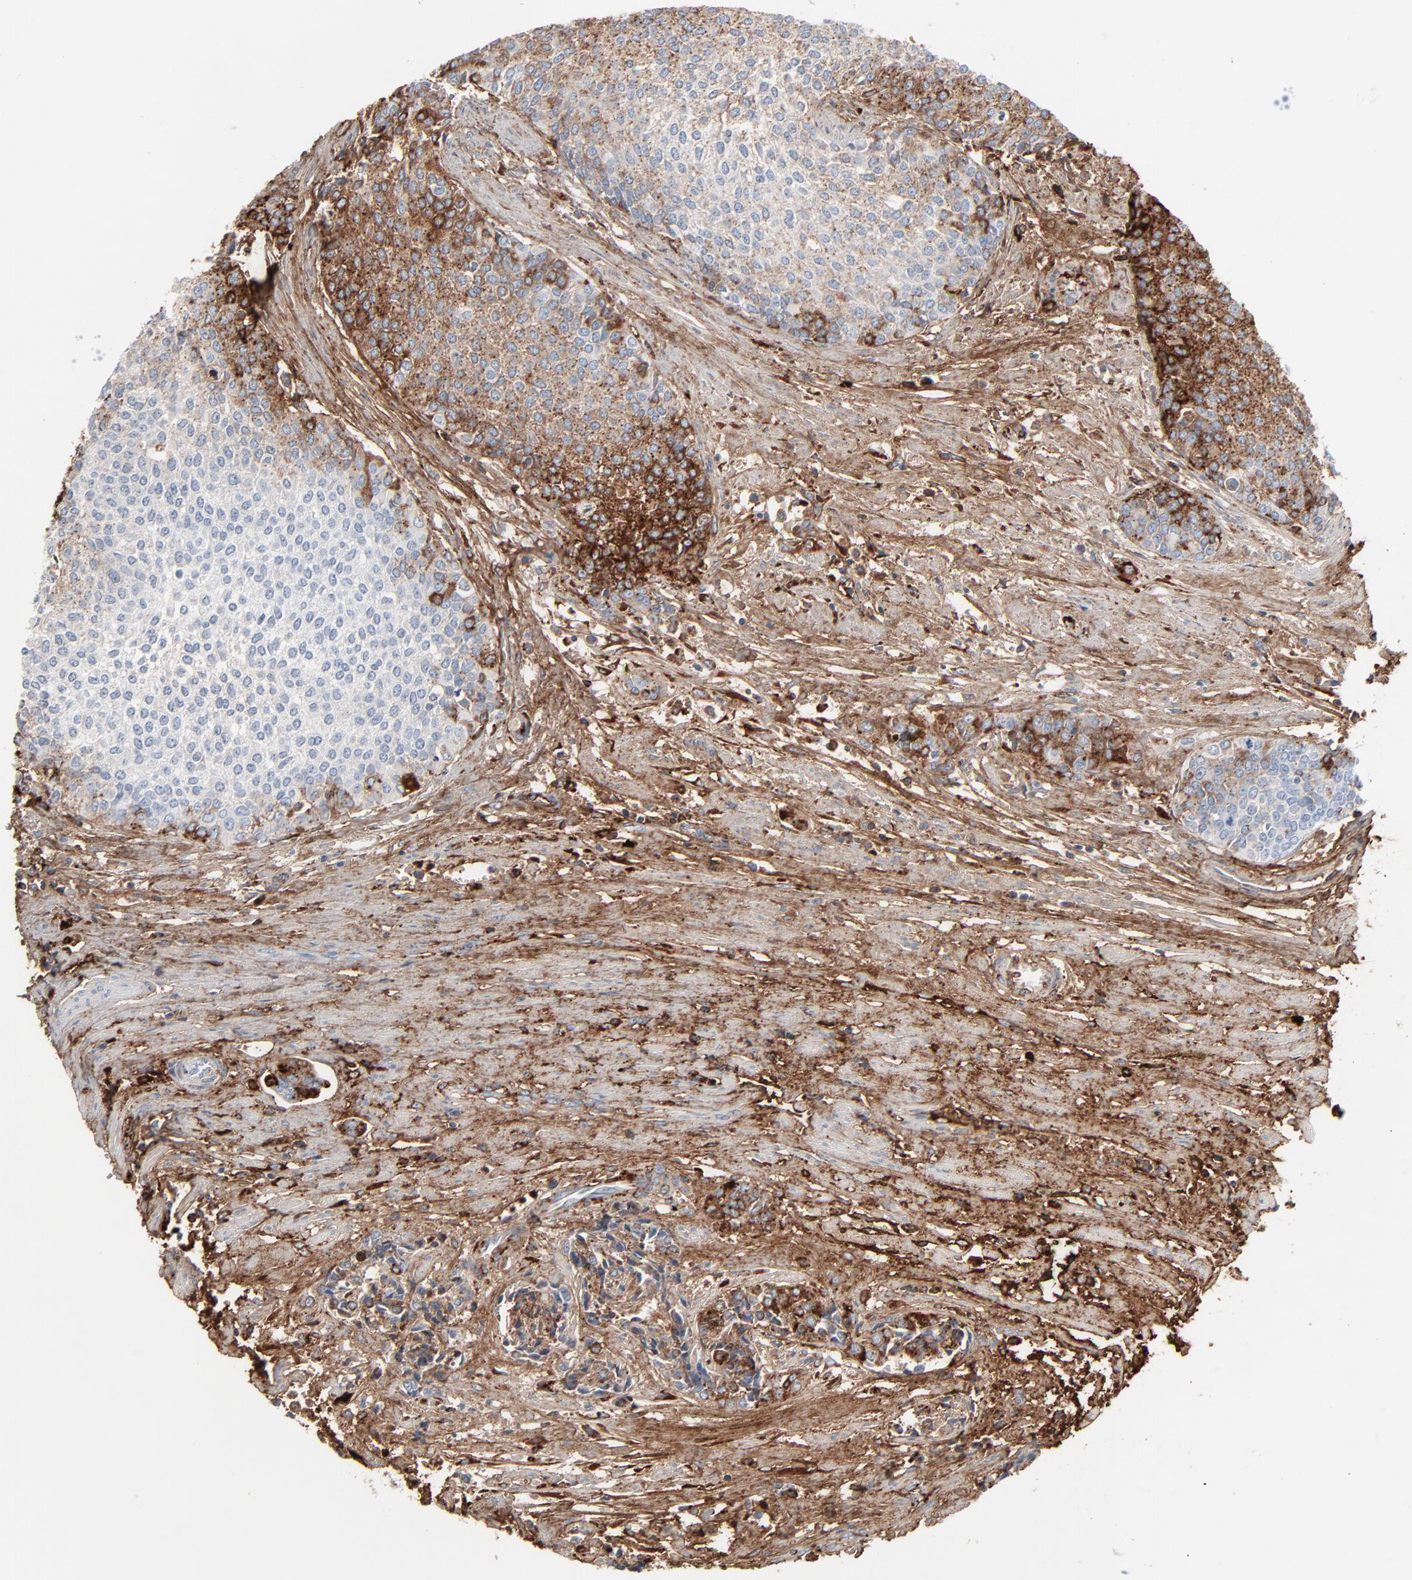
{"staining": {"intensity": "moderate", "quantity": "<25%", "location": "cytoplasmic/membranous"}, "tissue": "urothelial cancer", "cell_type": "Tumor cells", "image_type": "cancer", "snomed": [{"axis": "morphology", "description": "Urothelial carcinoma, Low grade"}, {"axis": "topography", "description": "Urinary bladder"}], "caption": "Protein staining reveals moderate cytoplasmic/membranous staining in about <25% of tumor cells in urothelial cancer.", "gene": "BGN", "patient": {"sex": "female", "age": 73}}